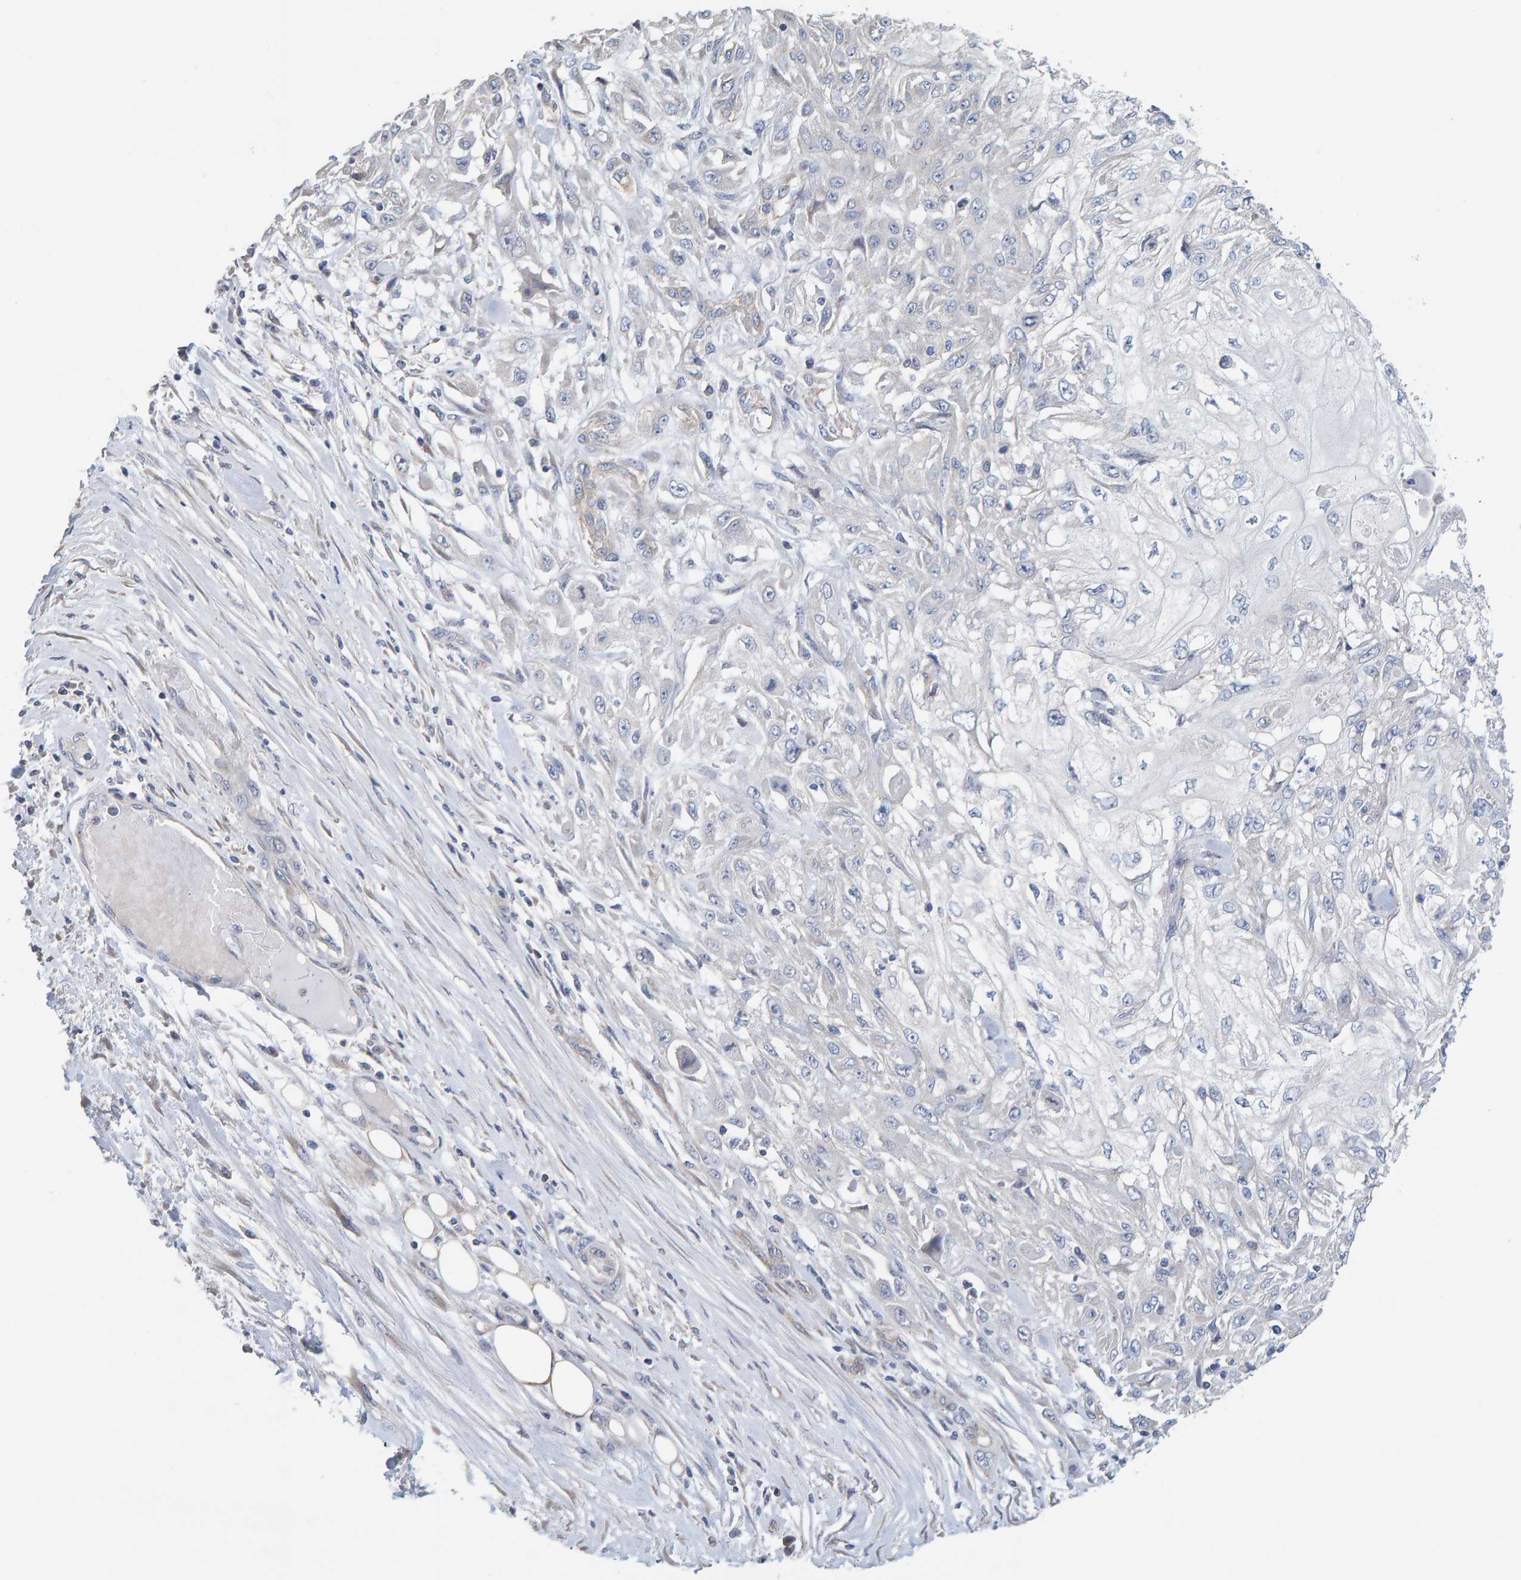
{"staining": {"intensity": "negative", "quantity": "none", "location": "none"}, "tissue": "skin cancer", "cell_type": "Tumor cells", "image_type": "cancer", "snomed": [{"axis": "morphology", "description": "Squamous cell carcinoma, NOS"}, {"axis": "morphology", "description": "Squamous cell carcinoma, metastatic, NOS"}, {"axis": "topography", "description": "Skin"}, {"axis": "topography", "description": "Lymph node"}], "caption": "A histopathology image of skin cancer (squamous cell carcinoma) stained for a protein displays no brown staining in tumor cells.", "gene": "RGP1", "patient": {"sex": "male", "age": 75}}